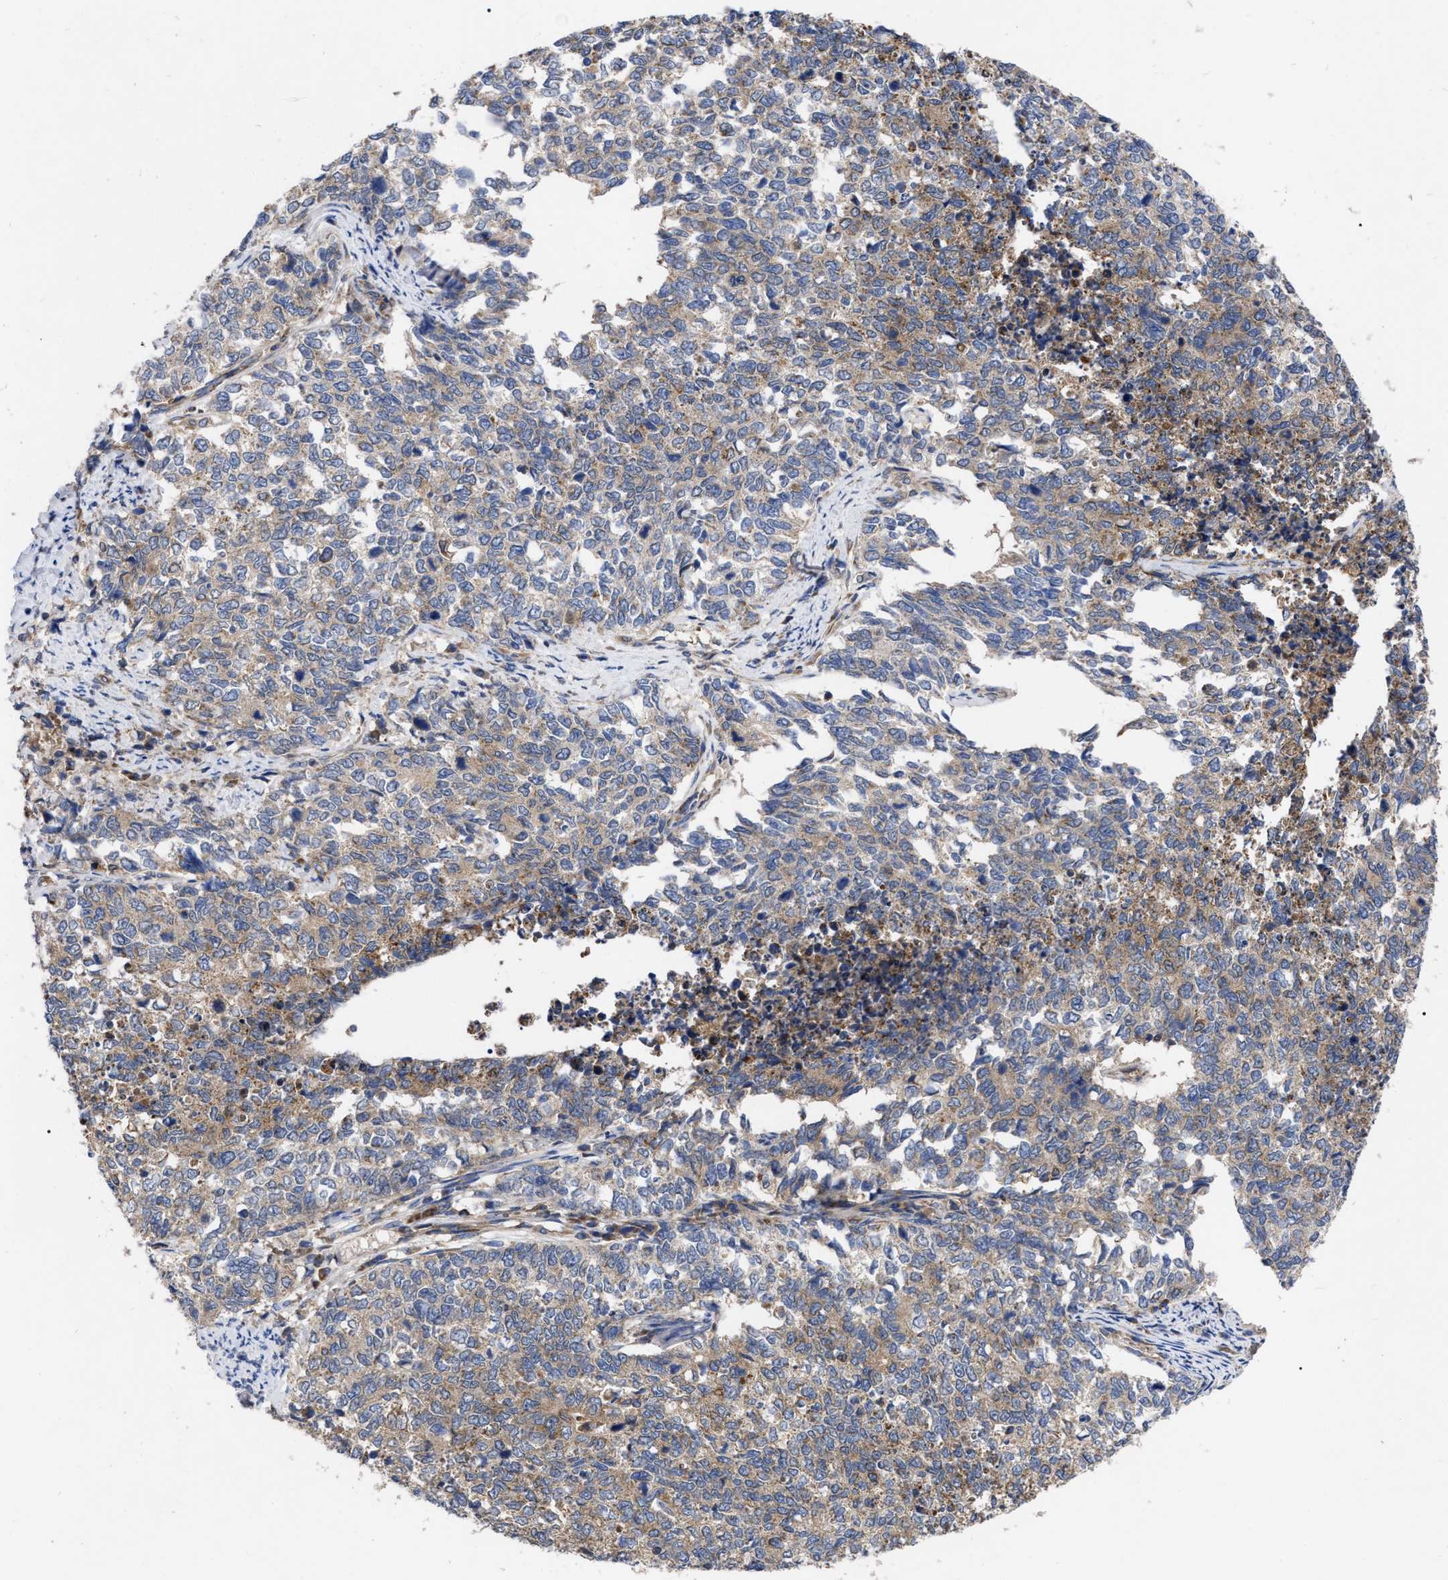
{"staining": {"intensity": "moderate", "quantity": "25%-75%", "location": "cytoplasmic/membranous"}, "tissue": "cervical cancer", "cell_type": "Tumor cells", "image_type": "cancer", "snomed": [{"axis": "morphology", "description": "Squamous cell carcinoma, NOS"}, {"axis": "topography", "description": "Cervix"}], "caption": "Protein staining of squamous cell carcinoma (cervical) tissue exhibits moderate cytoplasmic/membranous expression in about 25%-75% of tumor cells.", "gene": "CDKN2C", "patient": {"sex": "female", "age": 63}}